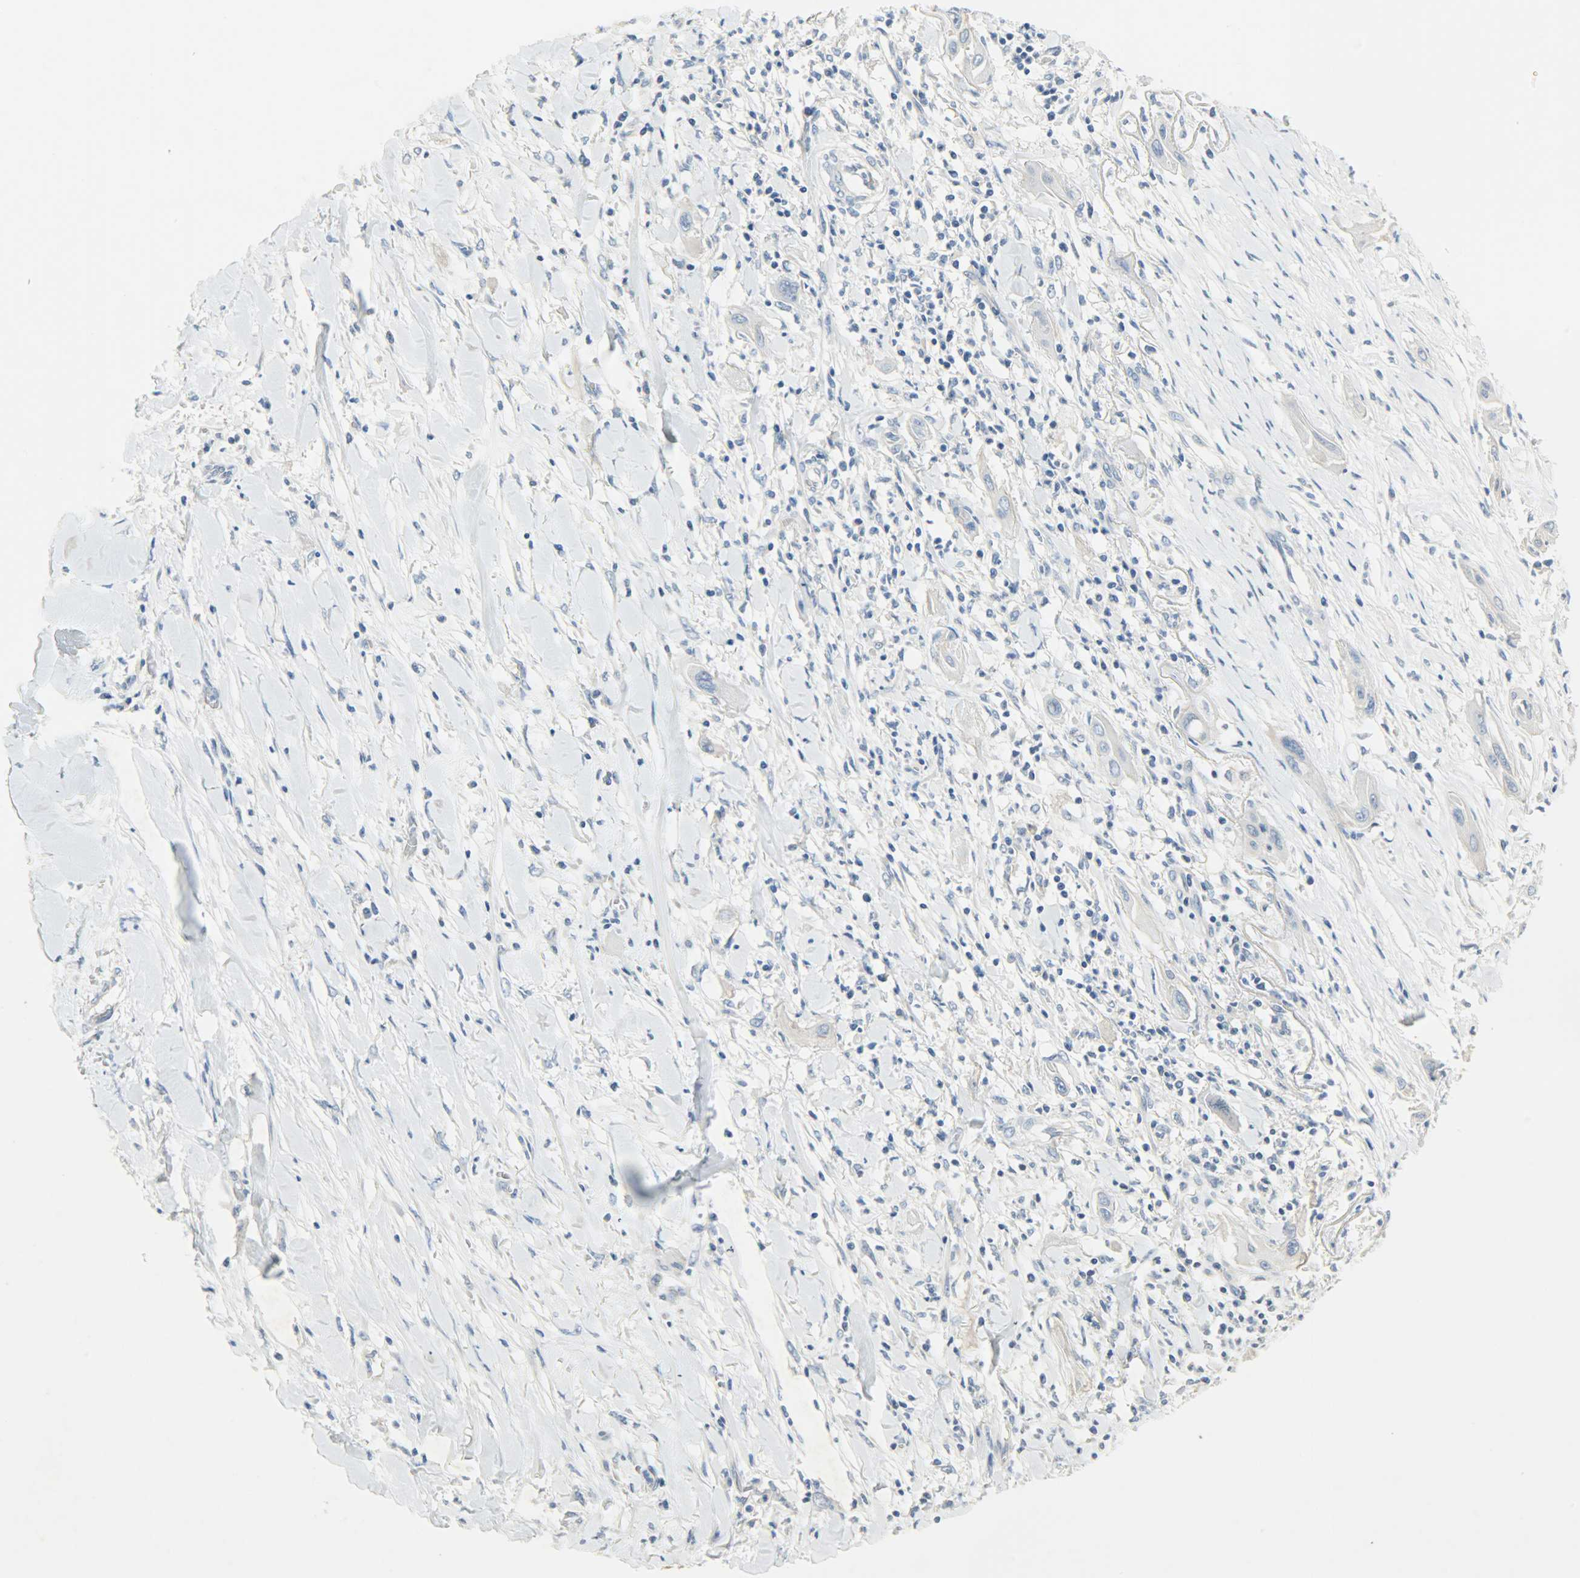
{"staining": {"intensity": "negative", "quantity": "none", "location": "none"}, "tissue": "lung cancer", "cell_type": "Tumor cells", "image_type": "cancer", "snomed": [{"axis": "morphology", "description": "Squamous cell carcinoma, NOS"}, {"axis": "topography", "description": "Lung"}], "caption": "A histopathology image of squamous cell carcinoma (lung) stained for a protein reveals no brown staining in tumor cells. (Immunohistochemistry, brightfield microscopy, high magnification).", "gene": "PROM1", "patient": {"sex": "female", "age": 47}}